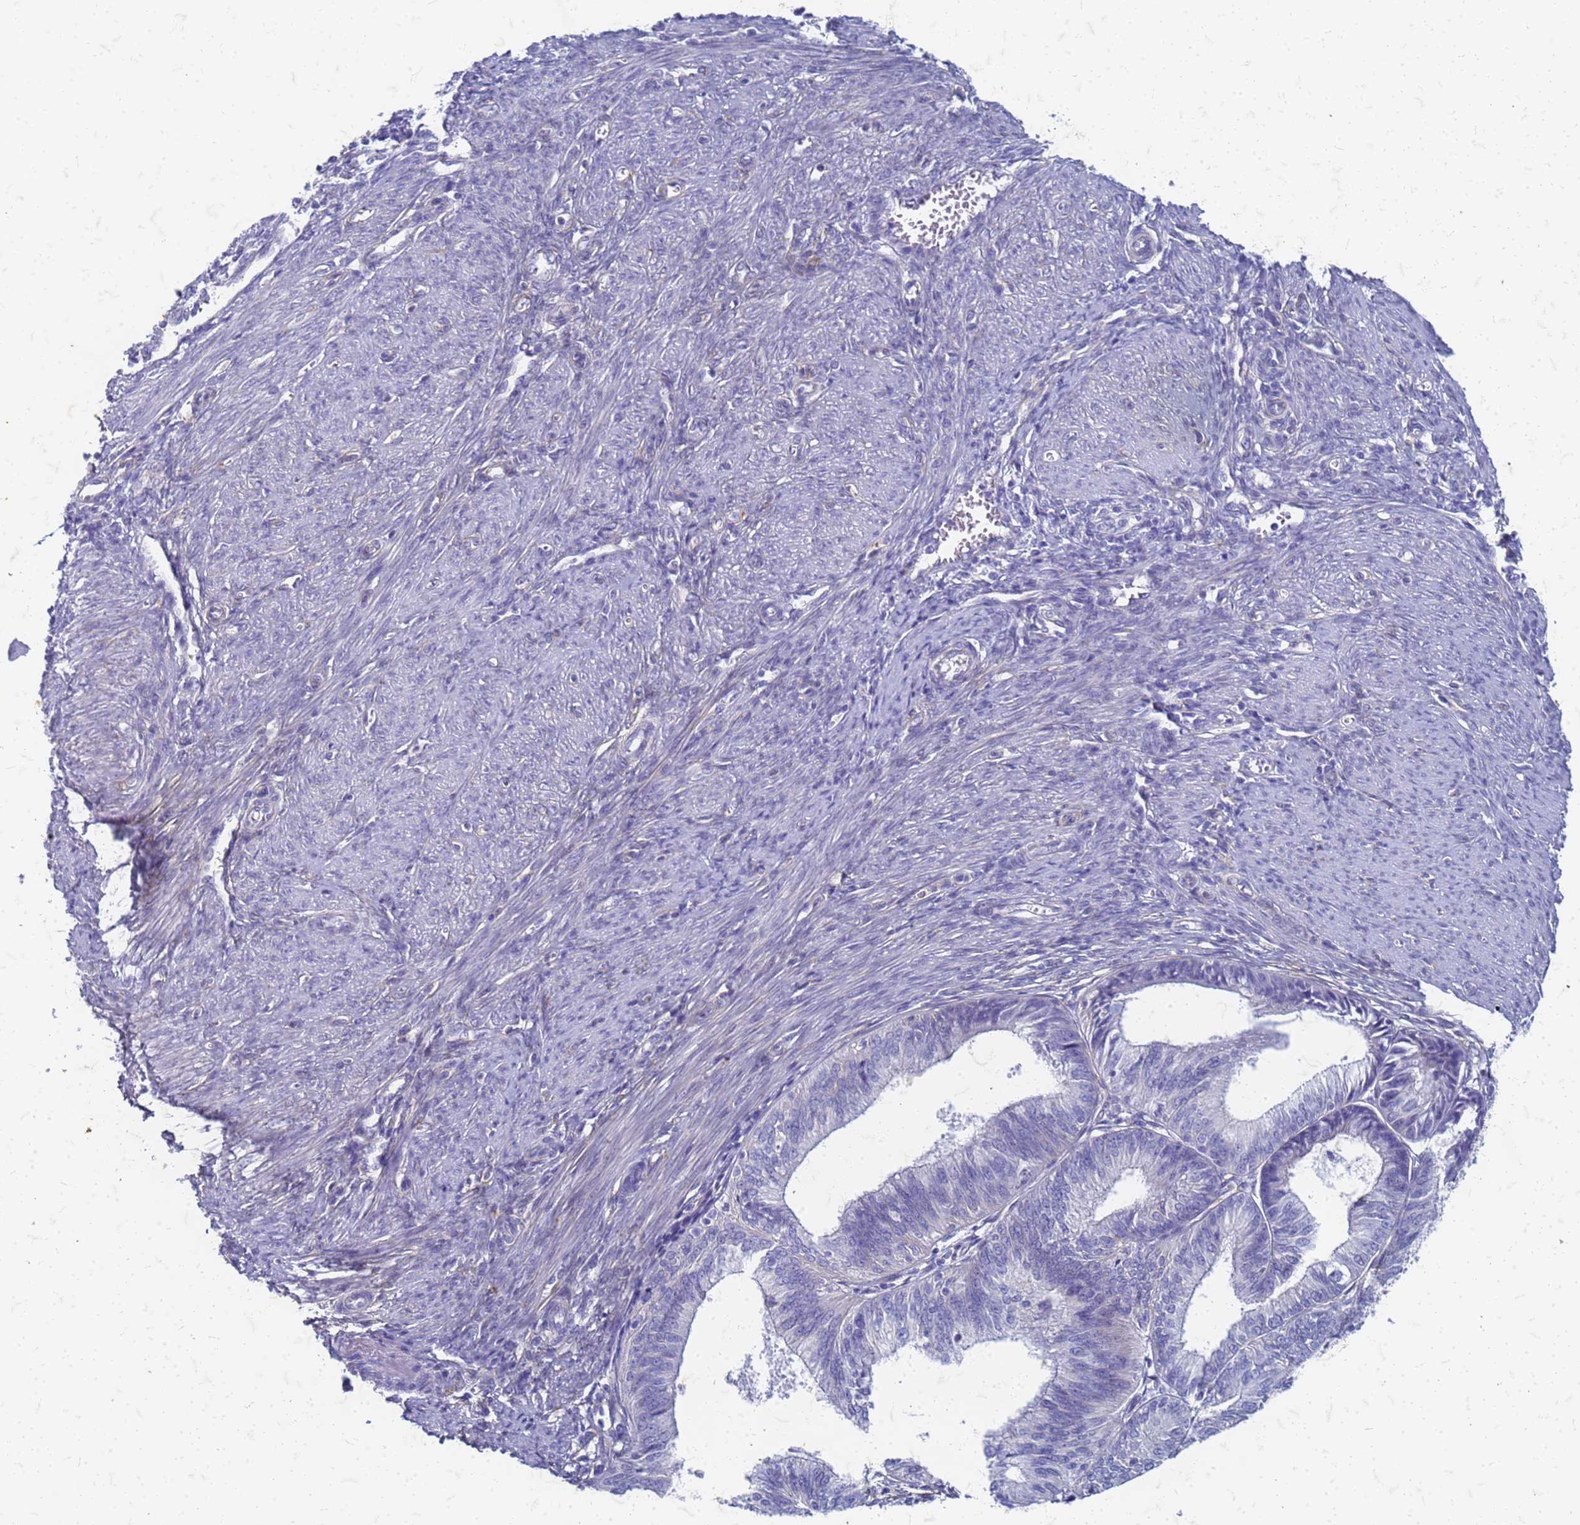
{"staining": {"intensity": "negative", "quantity": "none", "location": "none"}, "tissue": "endometrial cancer", "cell_type": "Tumor cells", "image_type": "cancer", "snomed": [{"axis": "morphology", "description": "Adenocarcinoma, NOS"}, {"axis": "topography", "description": "Endometrium"}], "caption": "IHC of human endometrial cancer reveals no staining in tumor cells.", "gene": "TRIM64B", "patient": {"sex": "female", "age": 51}}